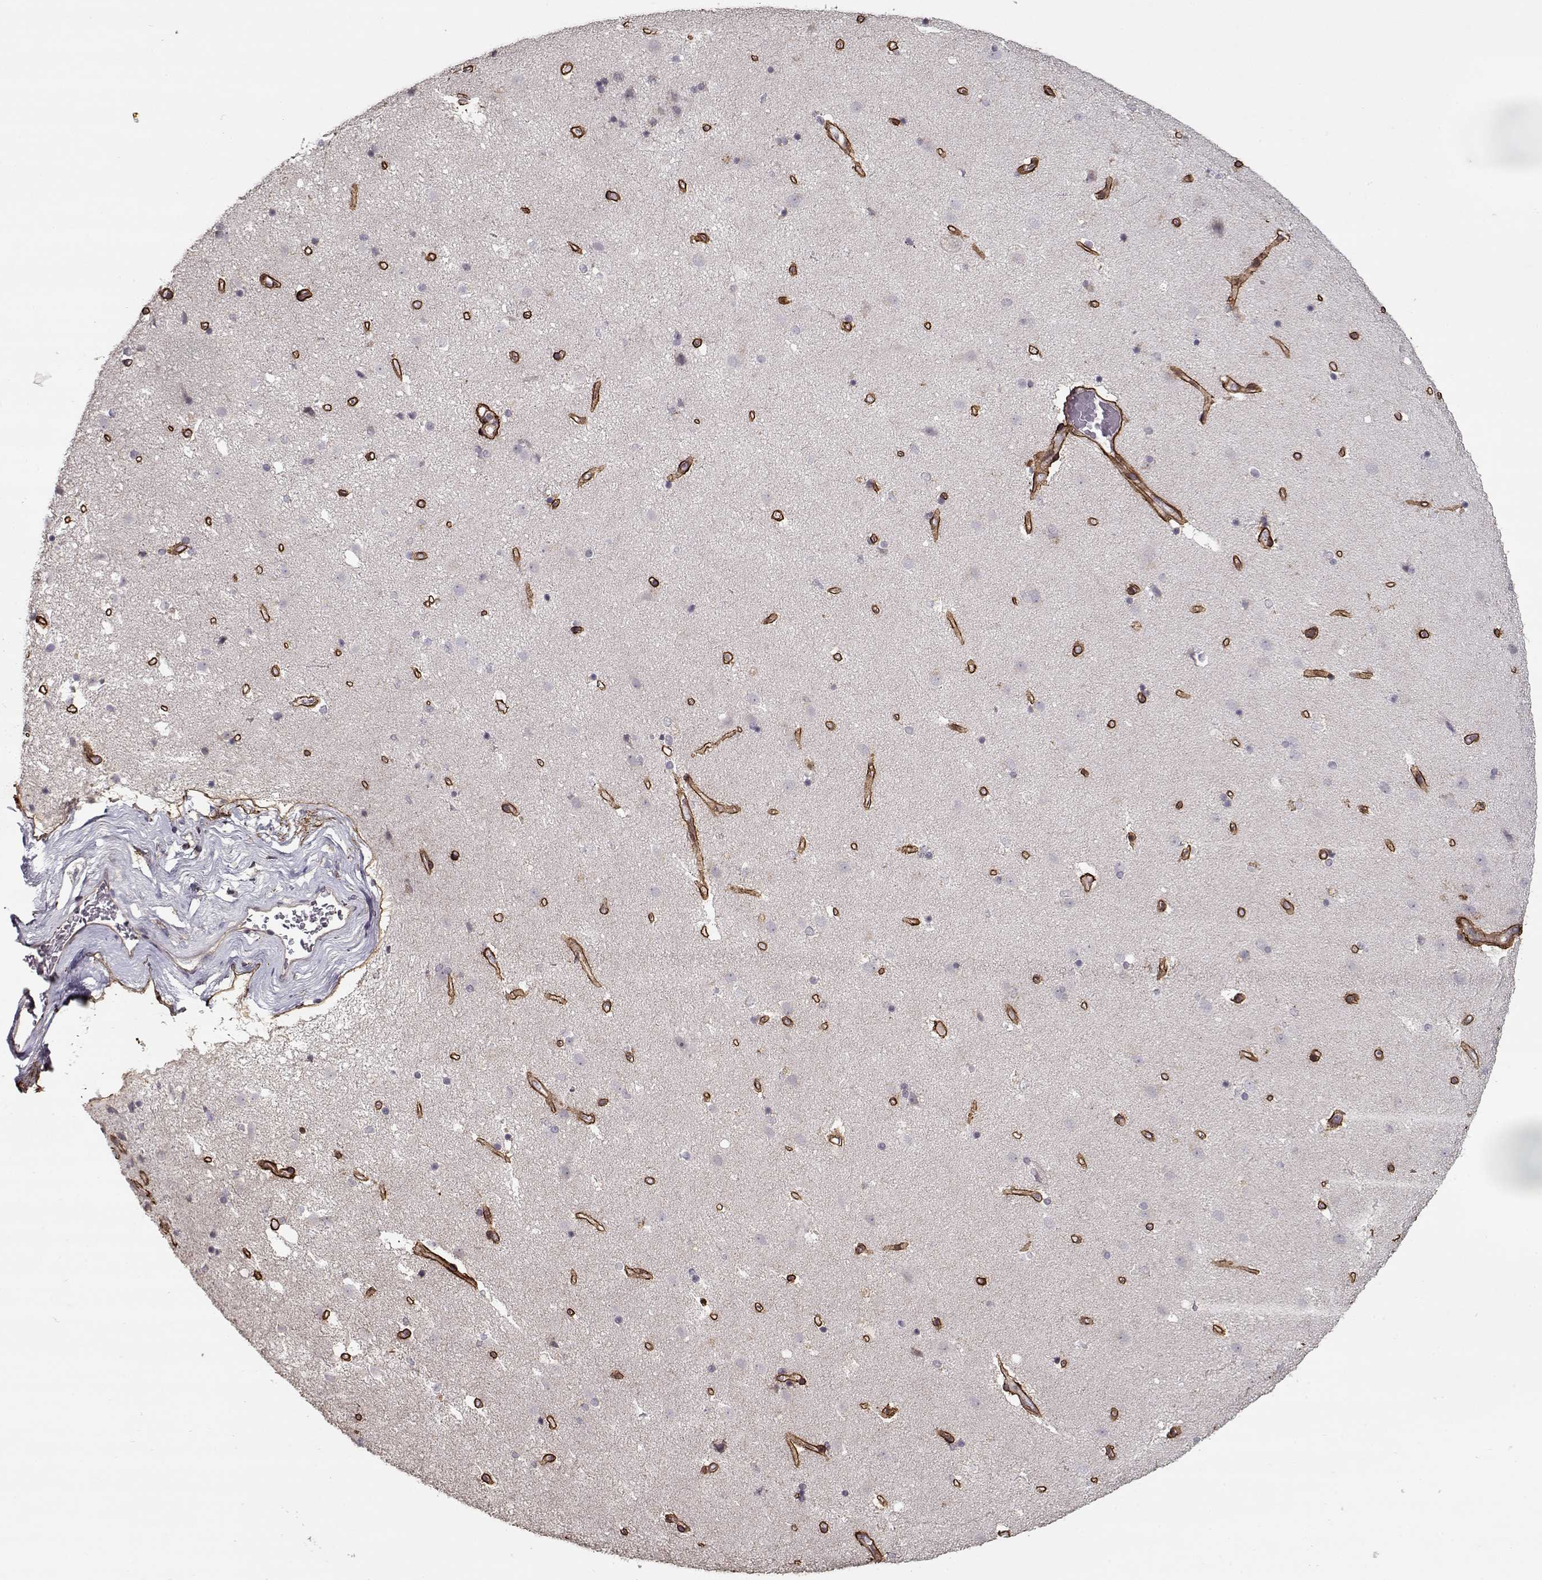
{"staining": {"intensity": "negative", "quantity": "none", "location": "none"}, "tissue": "caudate", "cell_type": "Glial cells", "image_type": "normal", "snomed": [{"axis": "morphology", "description": "Normal tissue, NOS"}, {"axis": "topography", "description": "Lateral ventricle wall"}], "caption": "Immunohistochemistry image of normal human caudate stained for a protein (brown), which shows no staining in glial cells.", "gene": "LAMA2", "patient": {"sex": "female", "age": 71}}